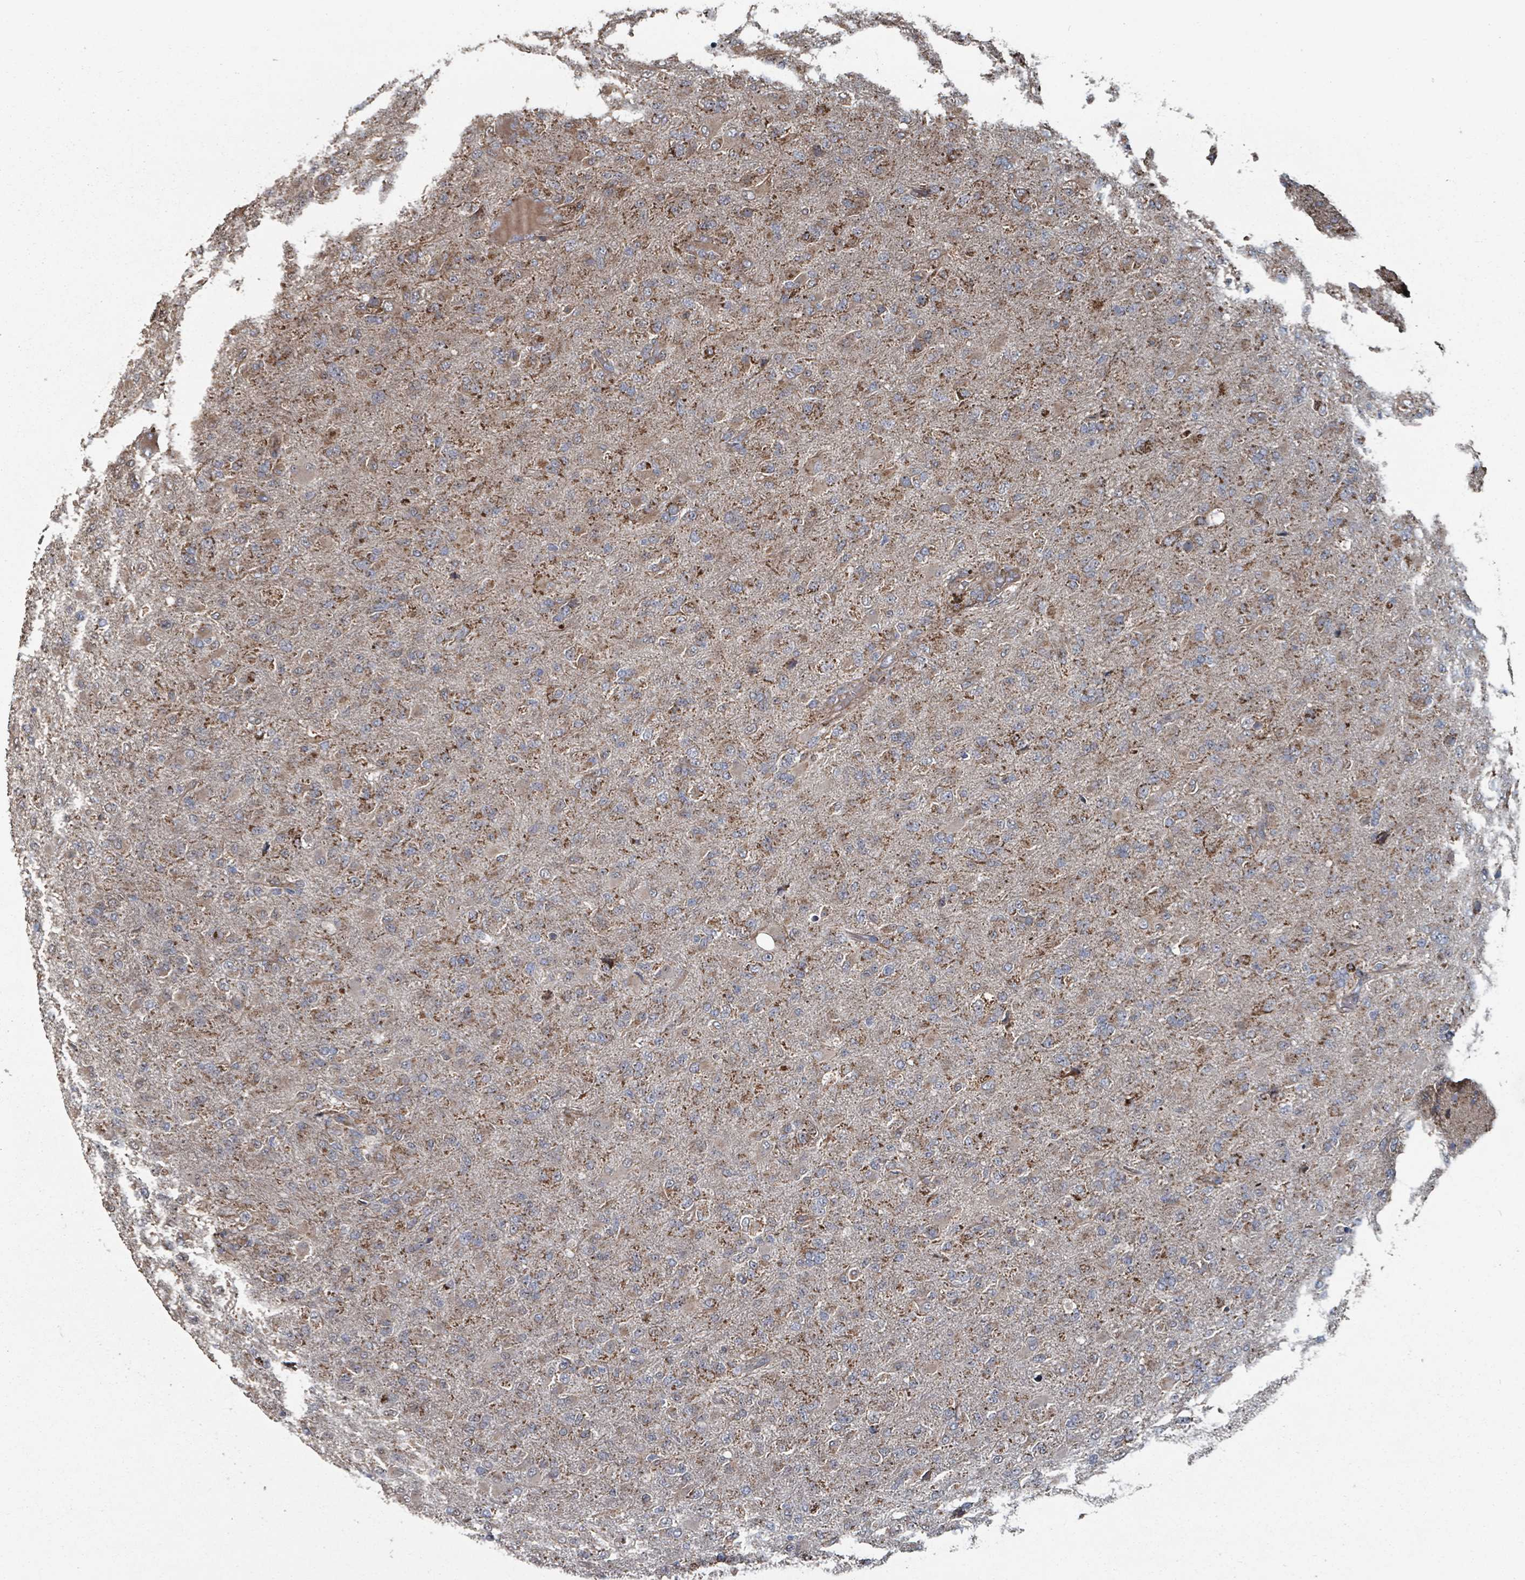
{"staining": {"intensity": "moderate", "quantity": "25%-75%", "location": "cytoplasmic/membranous"}, "tissue": "glioma", "cell_type": "Tumor cells", "image_type": "cancer", "snomed": [{"axis": "morphology", "description": "Glioma, malignant, Low grade"}, {"axis": "topography", "description": "Brain"}], "caption": "DAB immunohistochemical staining of glioma reveals moderate cytoplasmic/membranous protein positivity in approximately 25%-75% of tumor cells.", "gene": "MRPL4", "patient": {"sex": "male", "age": 65}}